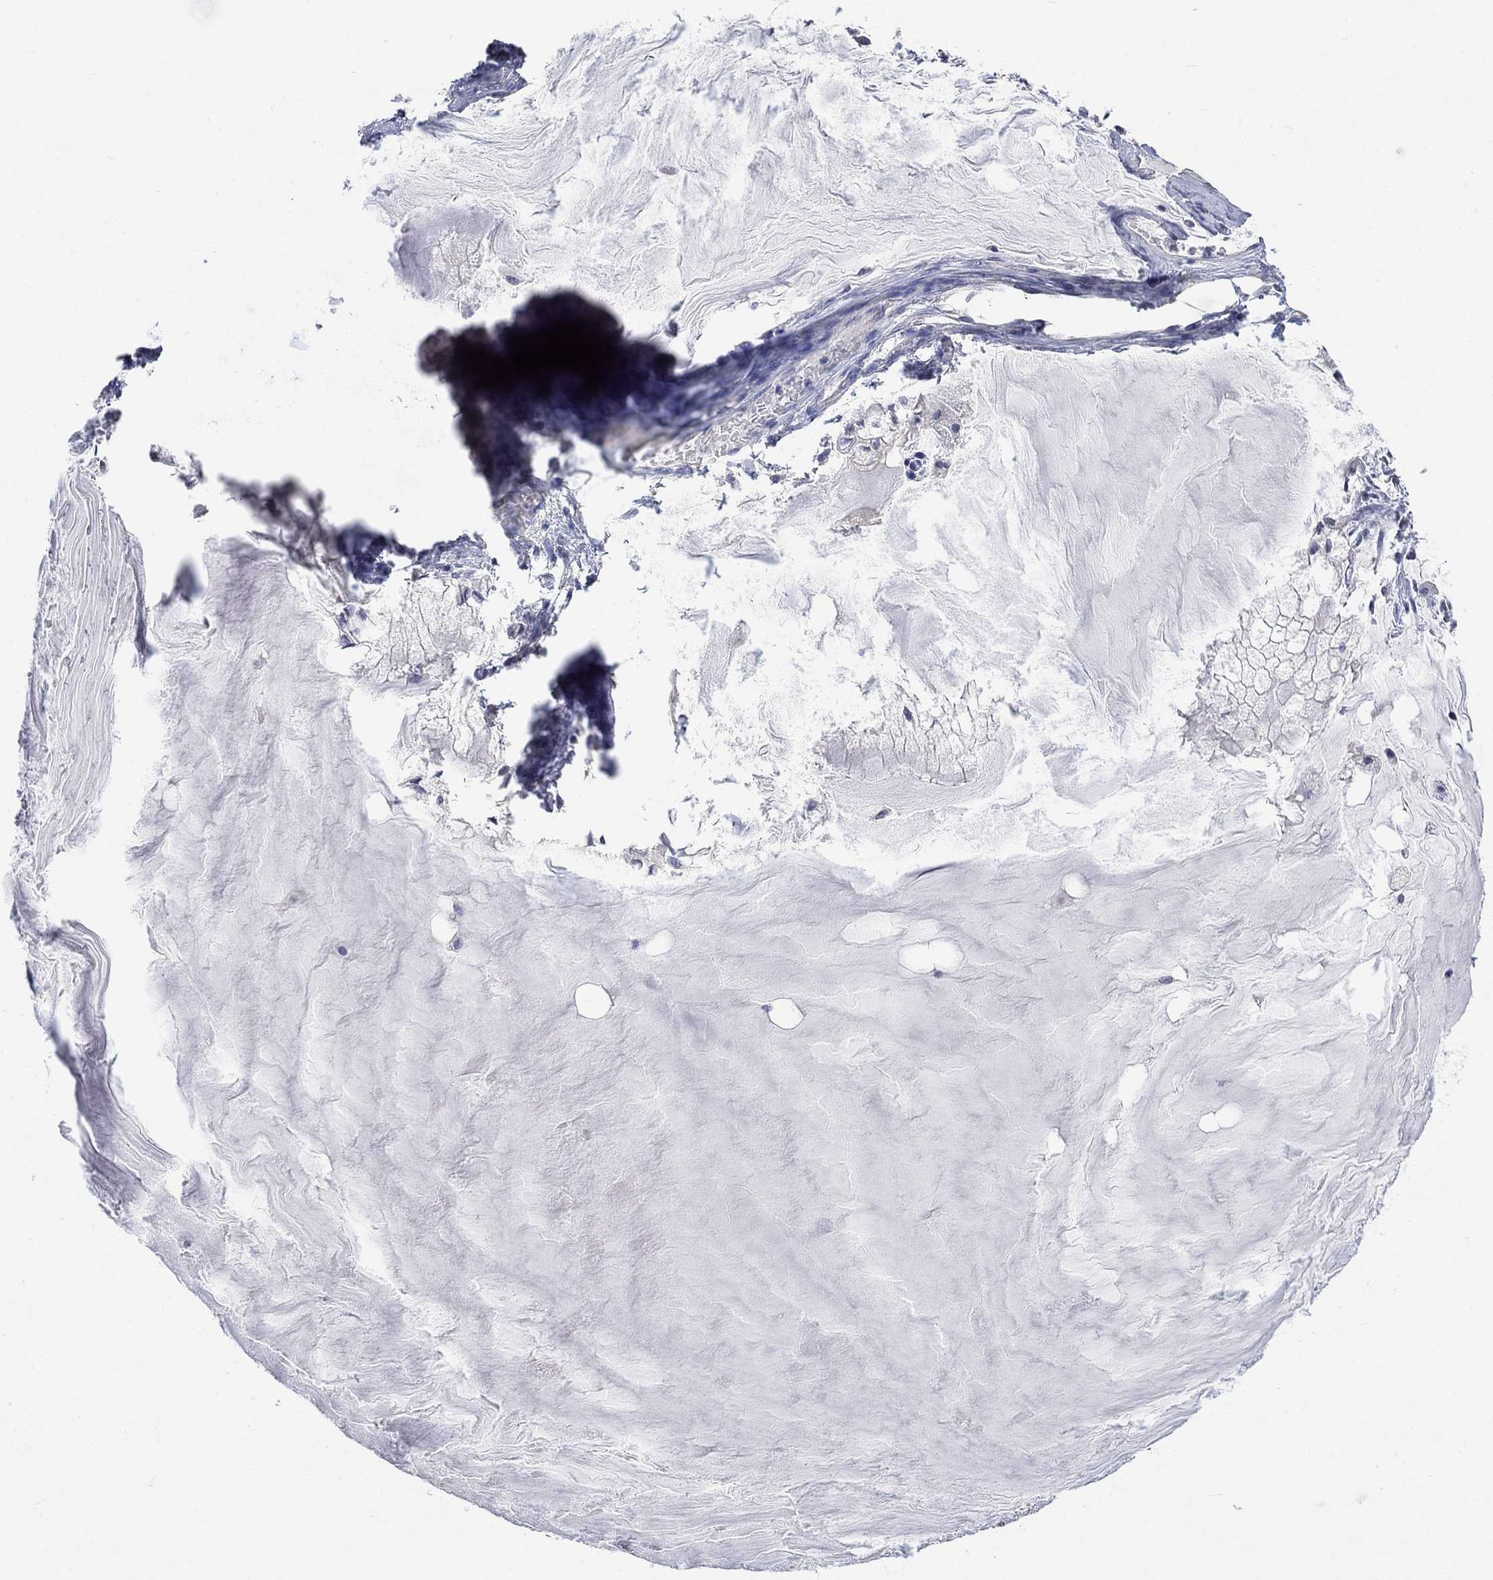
{"staining": {"intensity": "negative", "quantity": "none", "location": "none"}, "tissue": "ovarian cancer", "cell_type": "Tumor cells", "image_type": "cancer", "snomed": [{"axis": "morphology", "description": "Cystadenocarcinoma, mucinous, NOS"}, {"axis": "topography", "description": "Ovary"}], "caption": "Tumor cells show no significant positivity in ovarian cancer.", "gene": "PNMA5", "patient": {"sex": "female", "age": 57}}